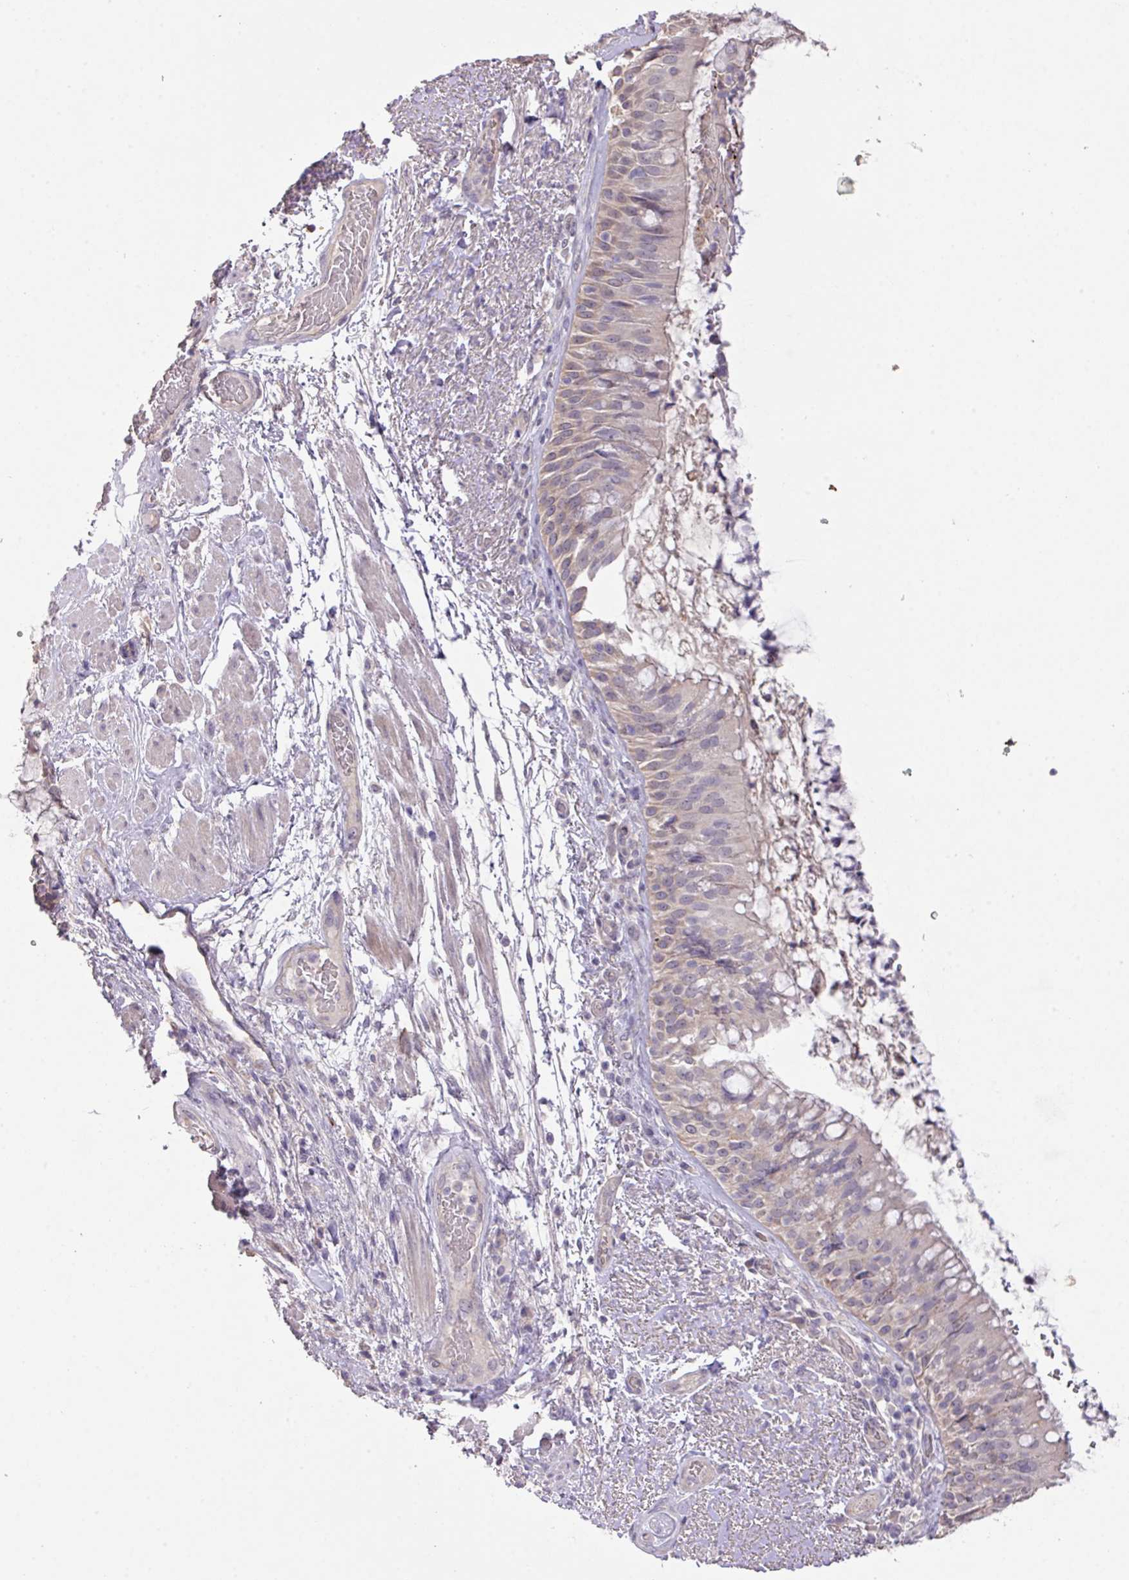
{"staining": {"intensity": "weak", "quantity": "25%-75%", "location": "cytoplasmic/membranous"}, "tissue": "bronchus", "cell_type": "Respiratory epithelial cells", "image_type": "normal", "snomed": [{"axis": "morphology", "description": "Normal tissue, NOS"}, {"axis": "topography", "description": "Cartilage tissue"}, {"axis": "topography", "description": "Bronchus"}], "caption": "The immunohistochemical stain labels weak cytoplasmic/membranous expression in respiratory epithelial cells of unremarkable bronchus. (DAB IHC with brightfield microscopy, high magnification).", "gene": "PRADC1", "patient": {"sex": "male", "age": 63}}